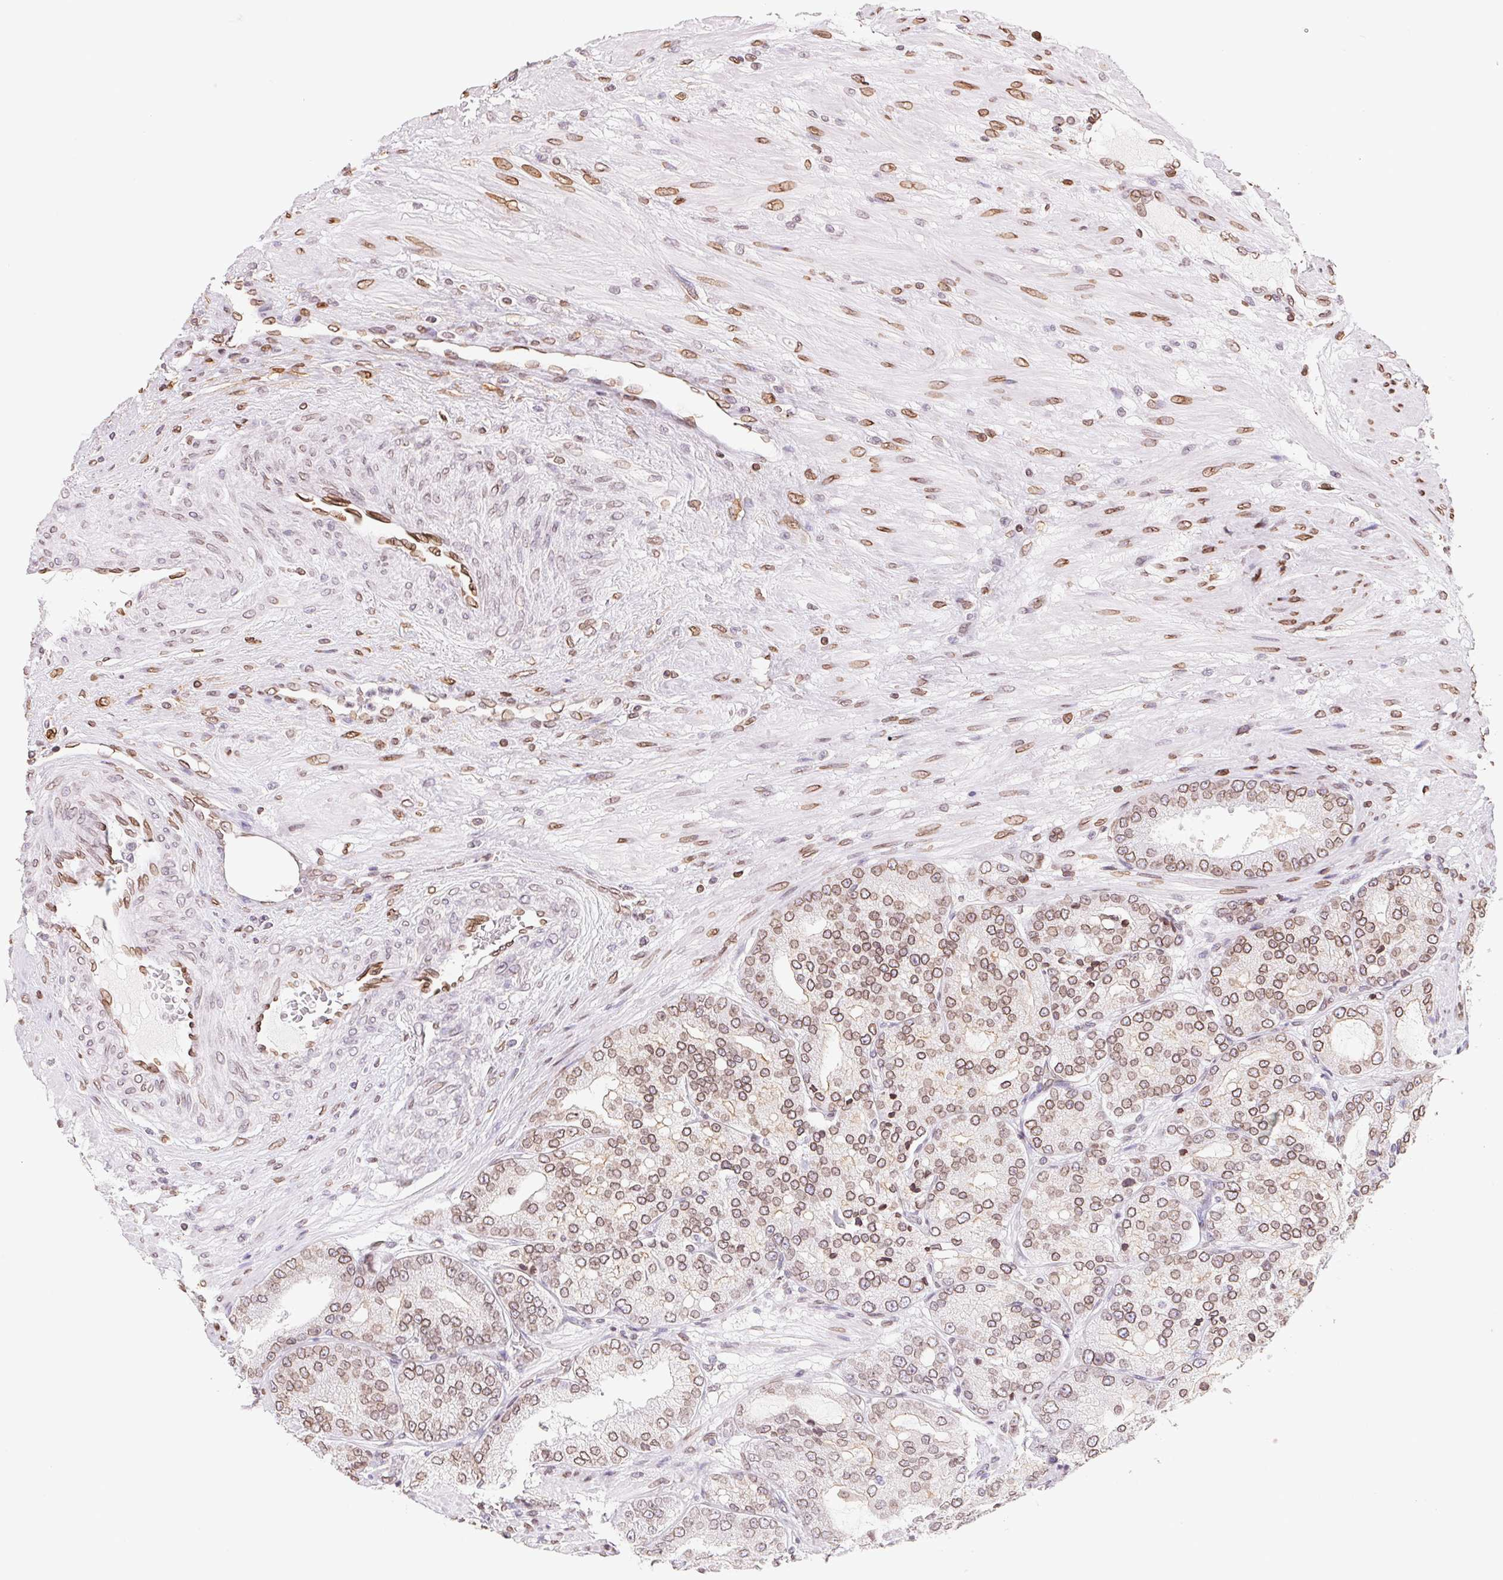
{"staining": {"intensity": "moderate", "quantity": ">75%", "location": "cytoplasmic/membranous,nuclear"}, "tissue": "prostate cancer", "cell_type": "Tumor cells", "image_type": "cancer", "snomed": [{"axis": "morphology", "description": "Adenocarcinoma, High grade"}, {"axis": "topography", "description": "Prostate"}], "caption": "Prostate cancer (adenocarcinoma (high-grade)) was stained to show a protein in brown. There is medium levels of moderate cytoplasmic/membranous and nuclear expression in approximately >75% of tumor cells. (DAB = brown stain, brightfield microscopy at high magnification).", "gene": "LMNB2", "patient": {"sex": "male", "age": 71}}